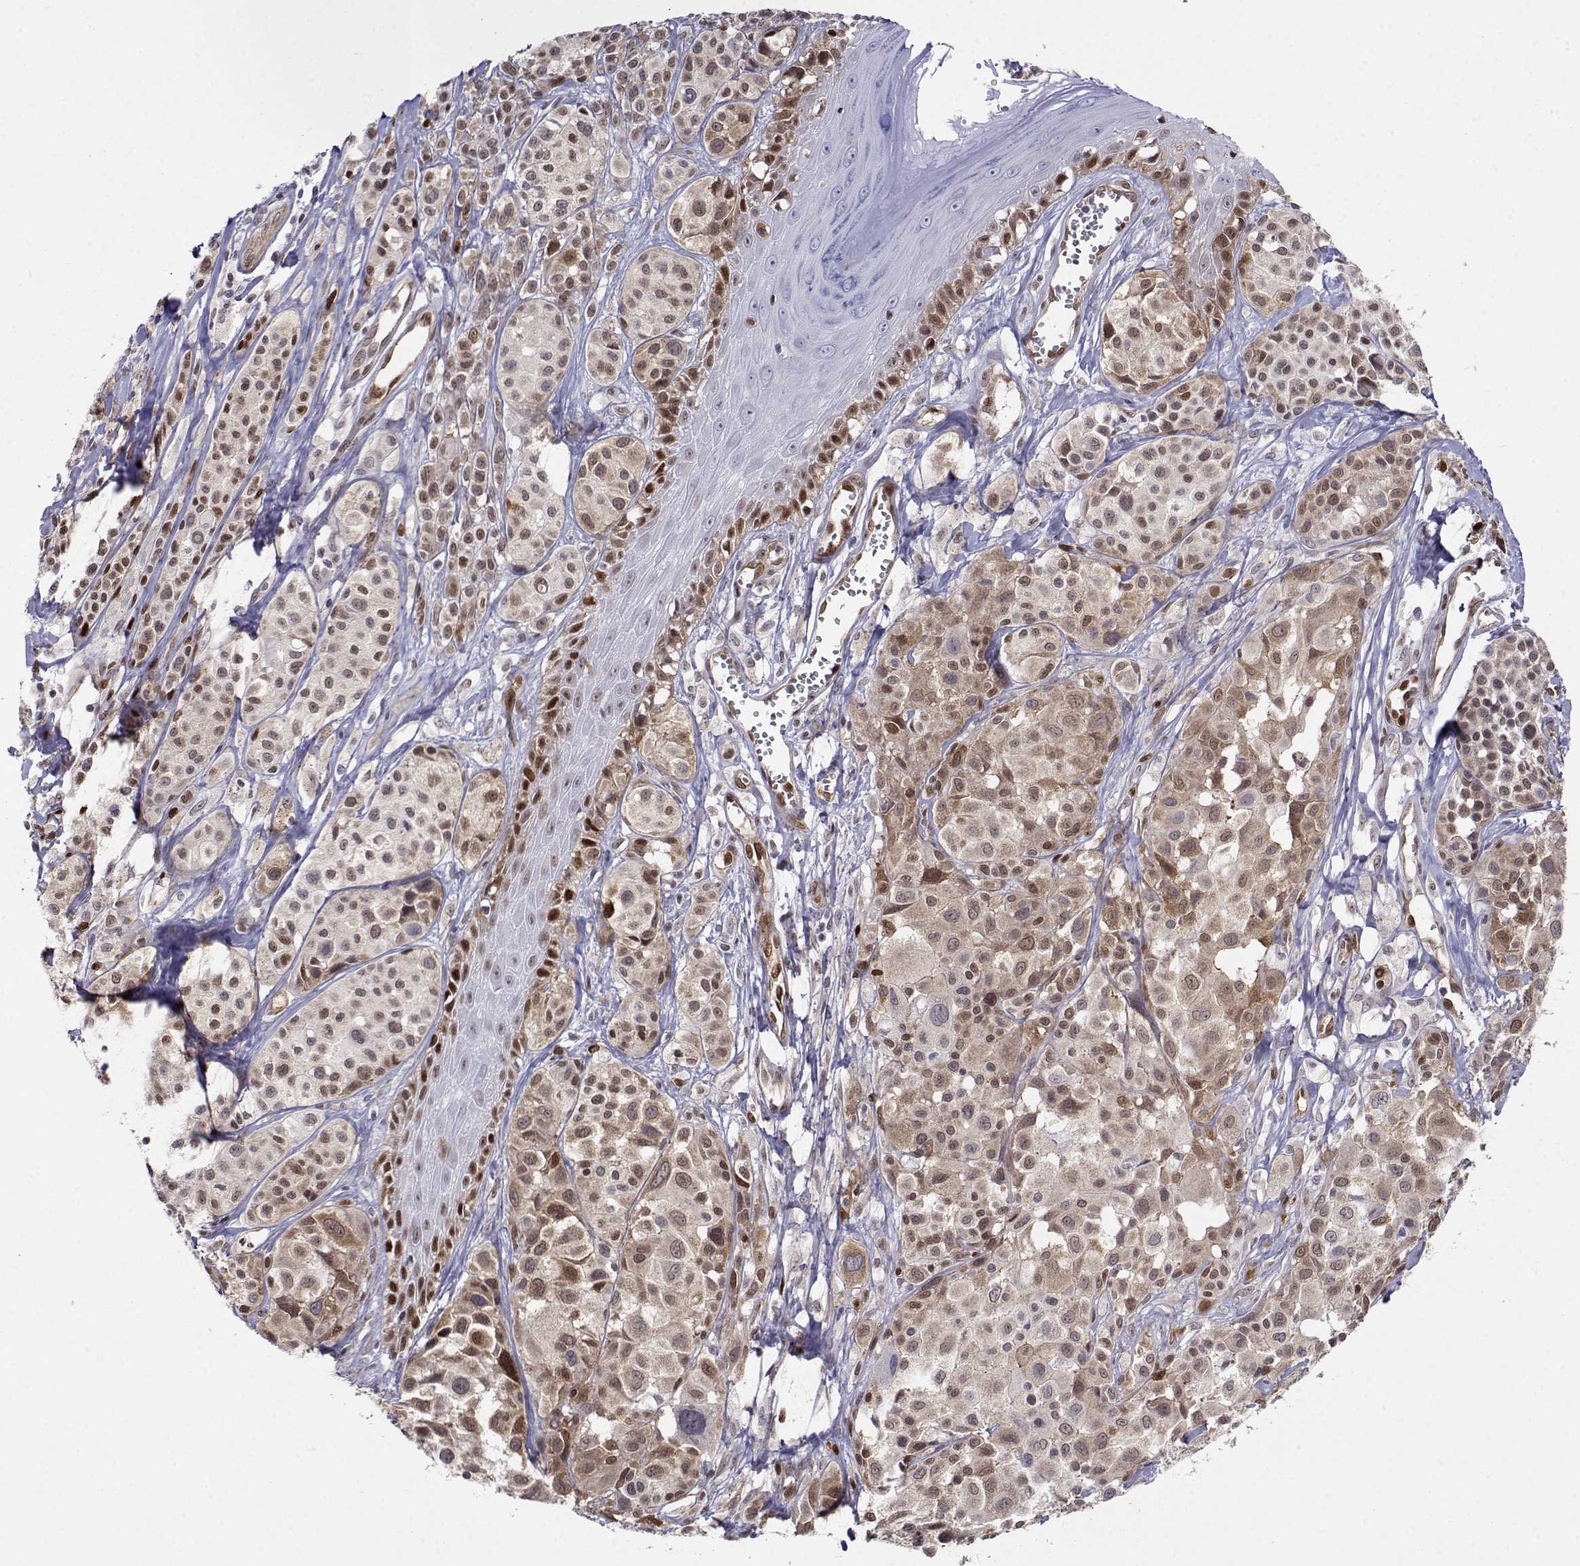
{"staining": {"intensity": "moderate", "quantity": "25%-75%", "location": "nuclear"}, "tissue": "melanoma", "cell_type": "Tumor cells", "image_type": "cancer", "snomed": [{"axis": "morphology", "description": "Malignant melanoma, NOS"}, {"axis": "topography", "description": "Skin"}], "caption": "Human melanoma stained with a brown dye displays moderate nuclear positive positivity in approximately 25%-75% of tumor cells.", "gene": "ERF", "patient": {"sex": "male", "age": 77}}